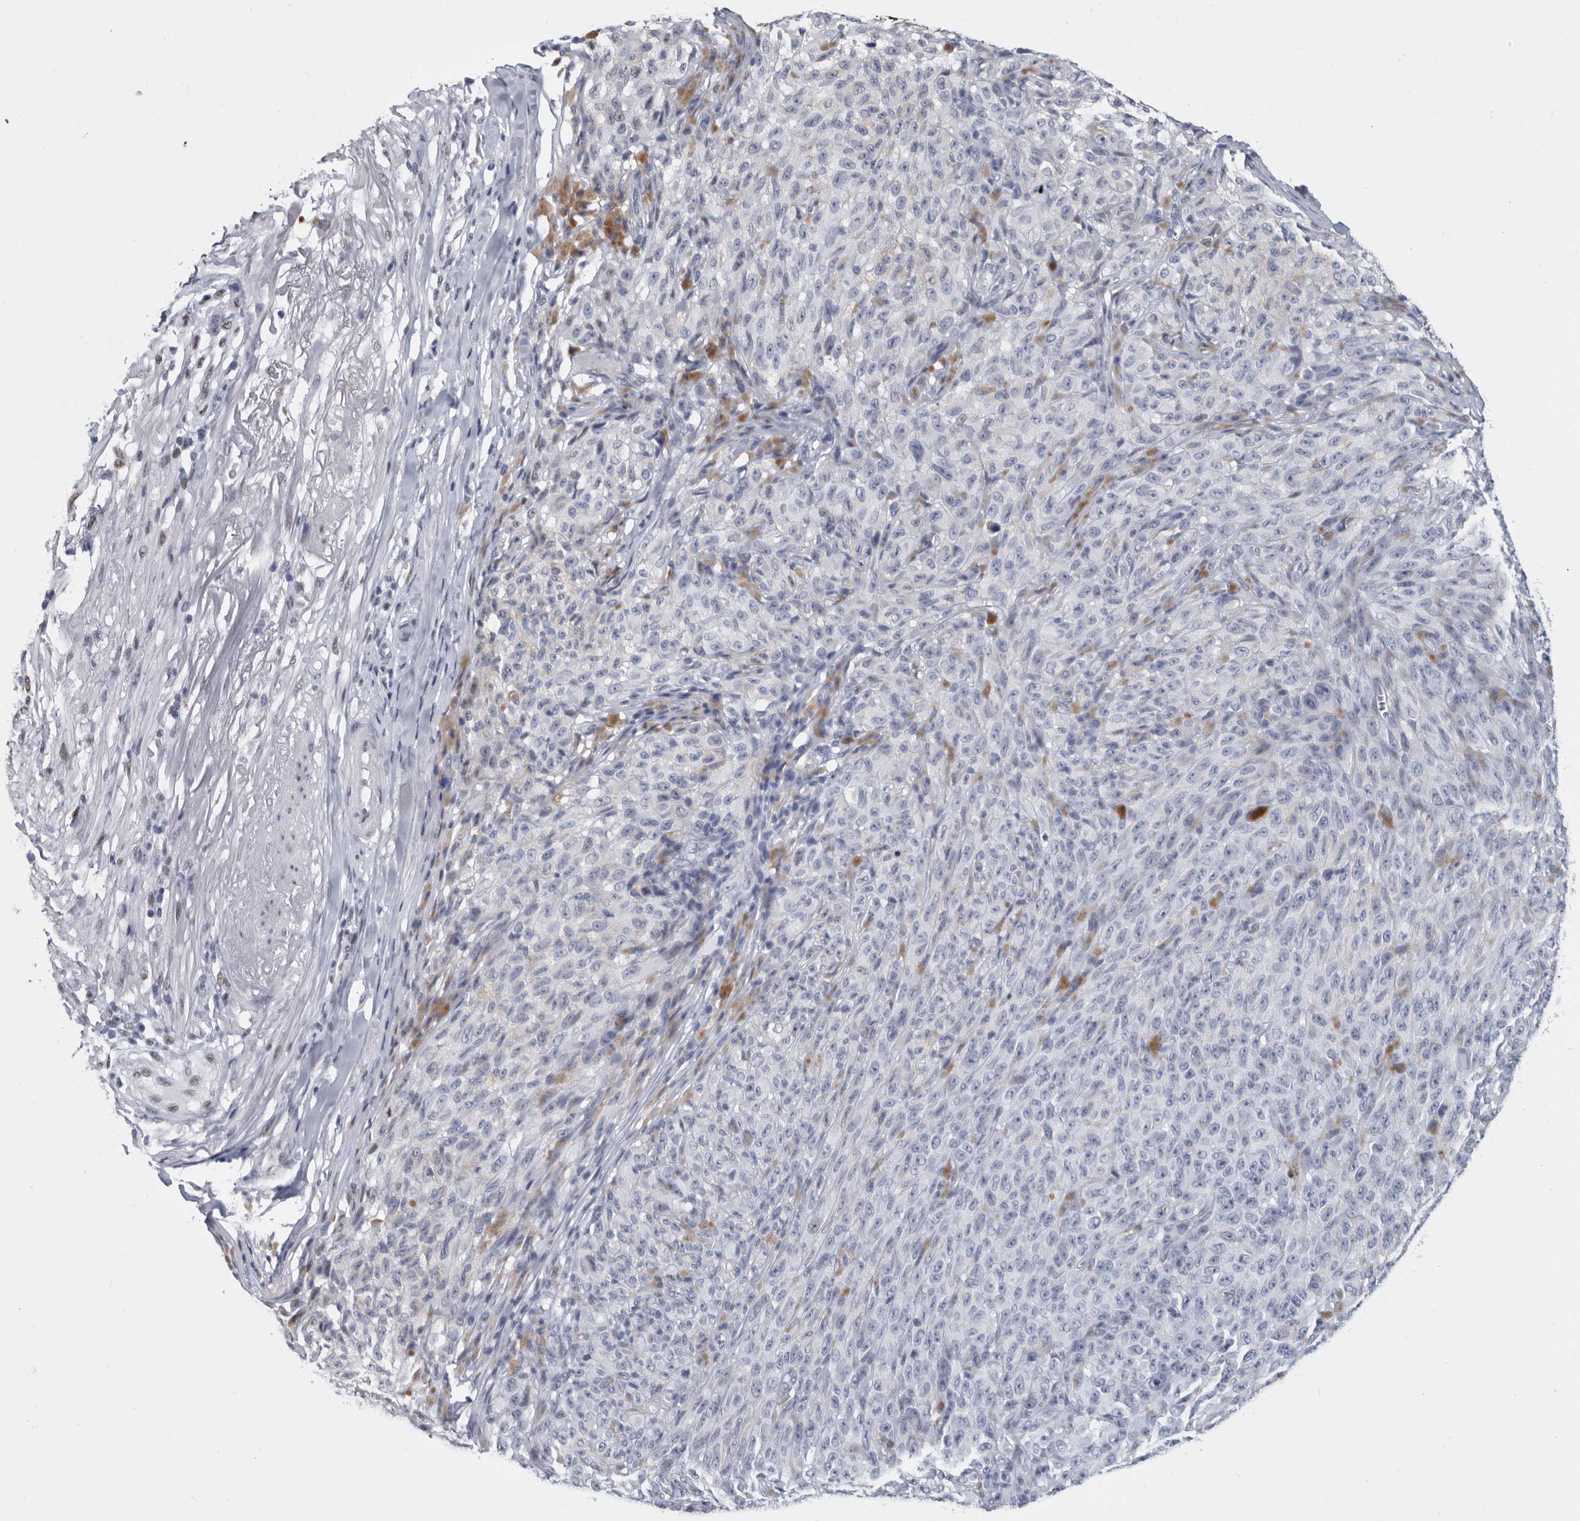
{"staining": {"intensity": "negative", "quantity": "none", "location": "none"}, "tissue": "melanoma", "cell_type": "Tumor cells", "image_type": "cancer", "snomed": [{"axis": "morphology", "description": "Malignant melanoma, NOS"}, {"axis": "topography", "description": "Skin"}], "caption": "This histopathology image is of malignant melanoma stained with immunohistochemistry to label a protein in brown with the nuclei are counter-stained blue. There is no staining in tumor cells.", "gene": "WRAP73", "patient": {"sex": "female", "age": 82}}